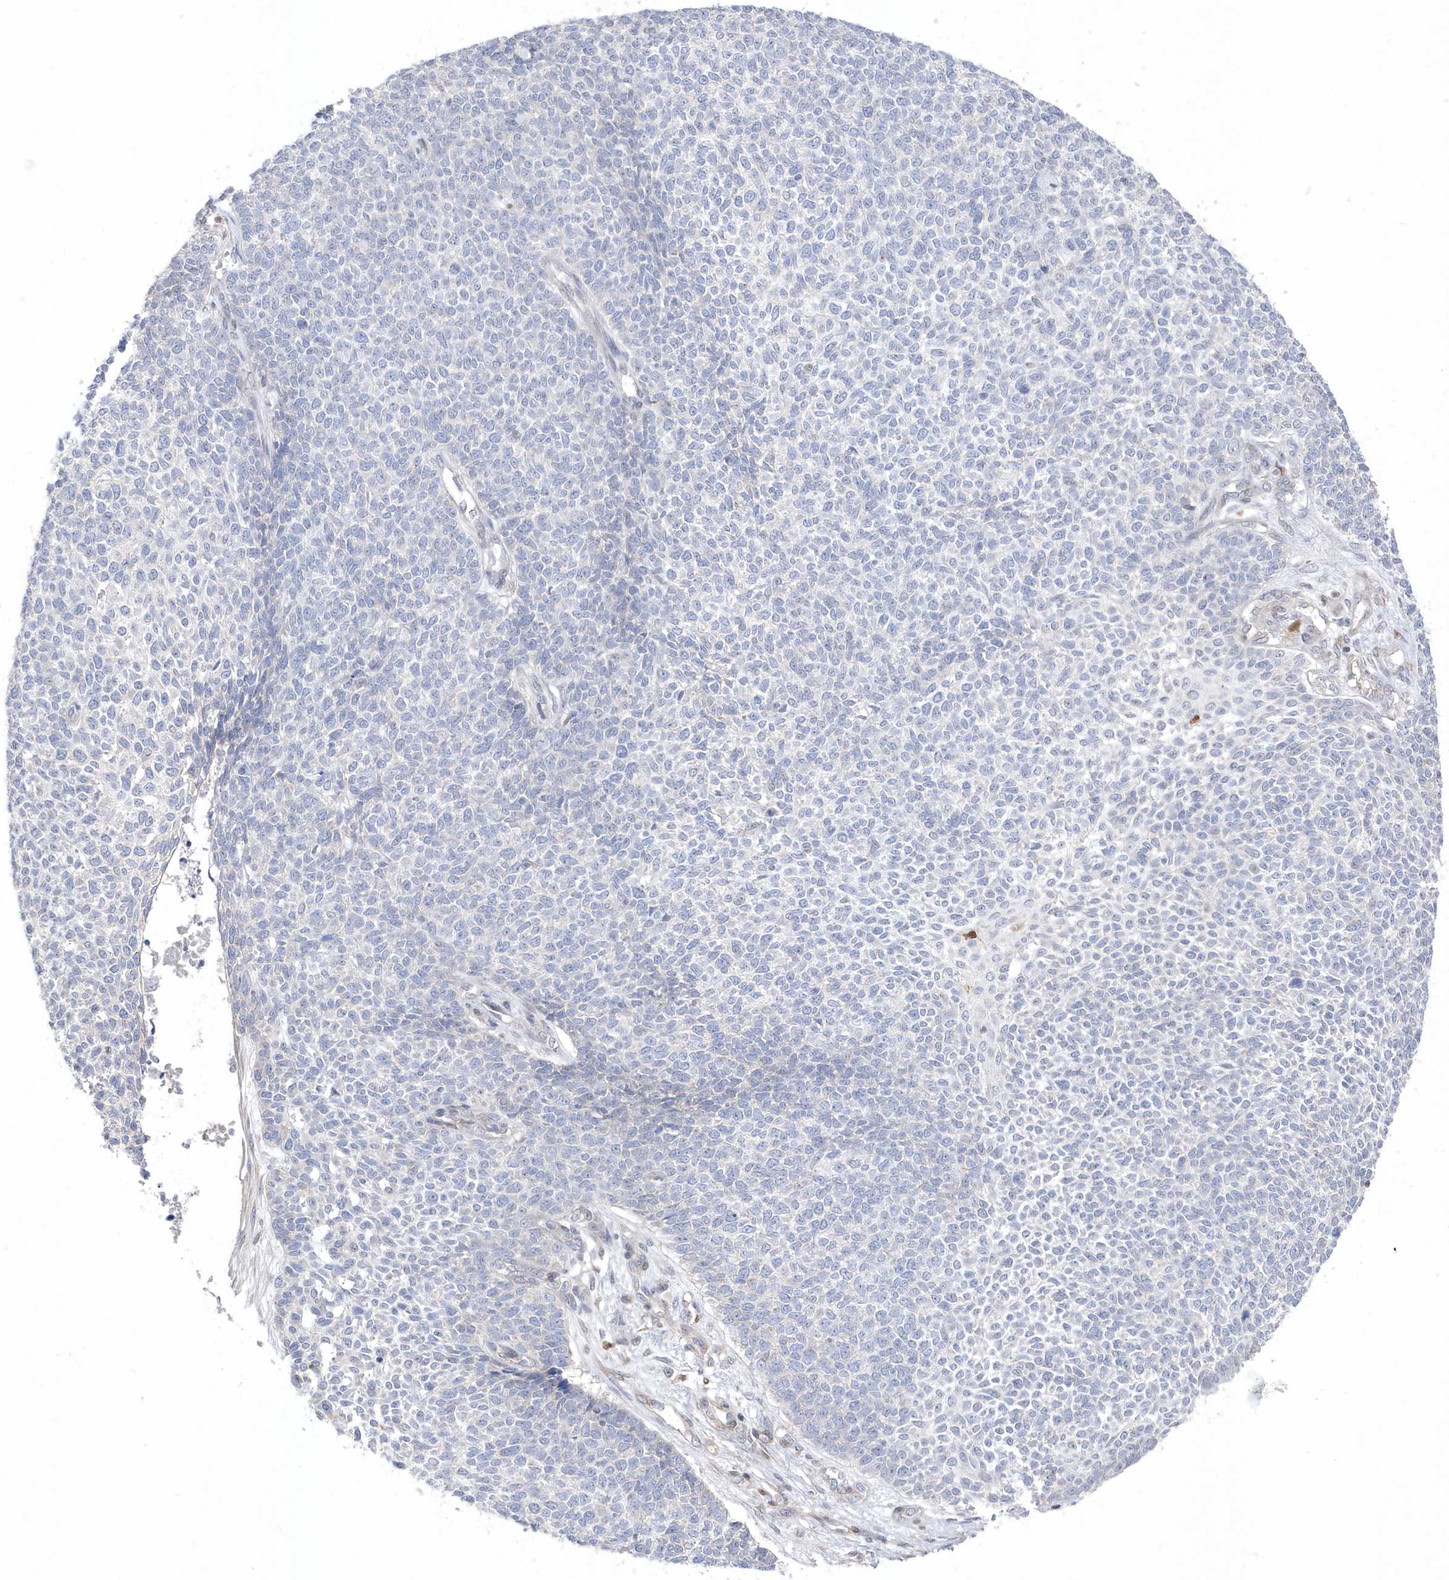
{"staining": {"intensity": "negative", "quantity": "none", "location": "none"}, "tissue": "skin cancer", "cell_type": "Tumor cells", "image_type": "cancer", "snomed": [{"axis": "morphology", "description": "Basal cell carcinoma"}, {"axis": "topography", "description": "Skin"}], "caption": "Skin cancer stained for a protein using immunohistochemistry (IHC) exhibits no staining tumor cells.", "gene": "GTPBP6", "patient": {"sex": "female", "age": 84}}